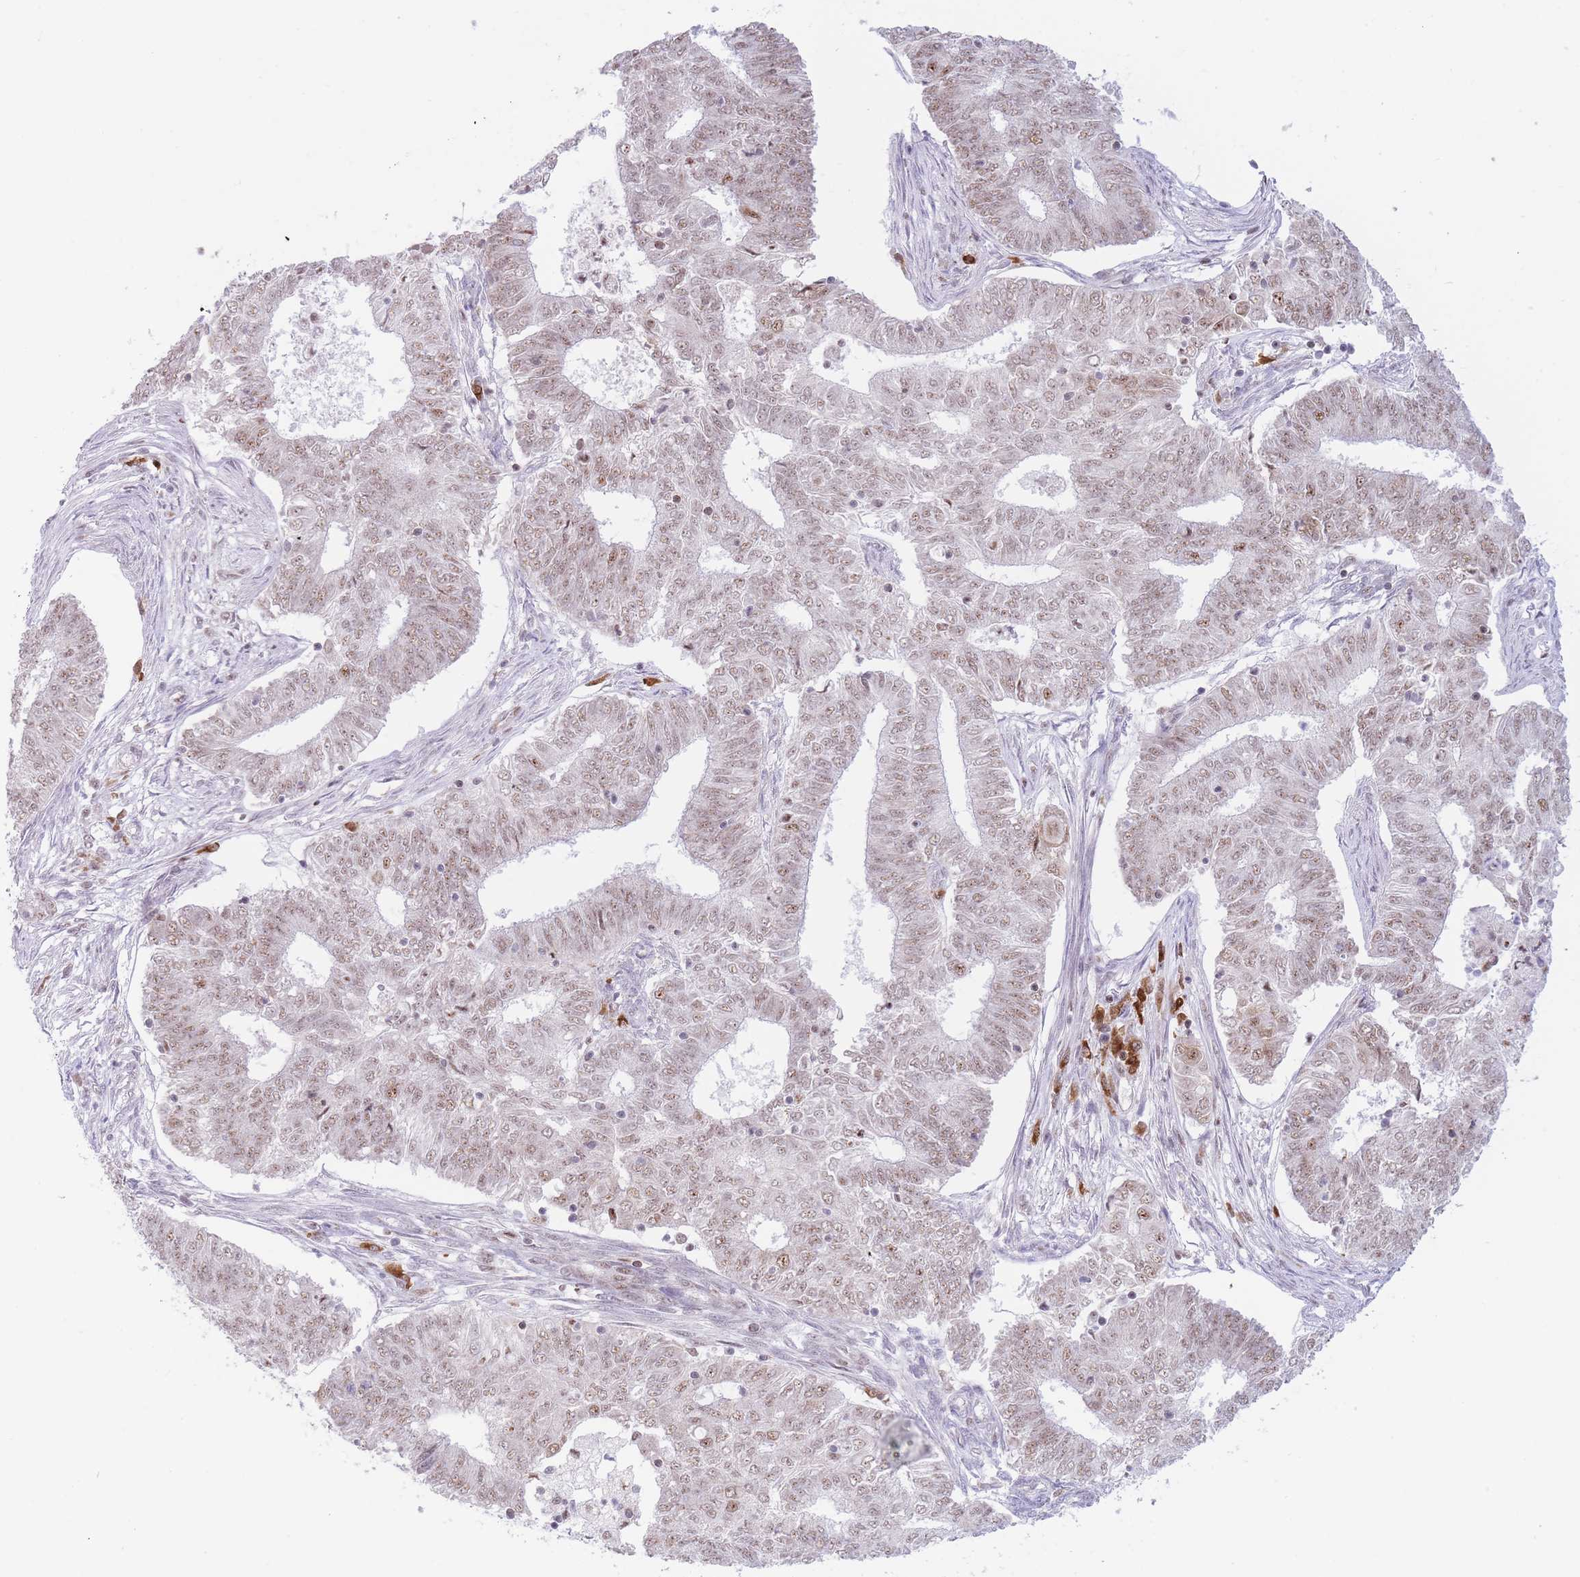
{"staining": {"intensity": "weak", "quantity": ">75%", "location": "nuclear"}, "tissue": "endometrial cancer", "cell_type": "Tumor cells", "image_type": "cancer", "snomed": [{"axis": "morphology", "description": "Adenocarcinoma, NOS"}, {"axis": "topography", "description": "Endometrium"}], "caption": "Immunohistochemistry (IHC) histopathology image of neoplastic tissue: endometrial cancer stained using immunohistochemistry (IHC) reveals low levels of weak protein expression localized specifically in the nuclear of tumor cells, appearing as a nuclear brown color.", "gene": "CYP2B6", "patient": {"sex": "female", "age": 62}}